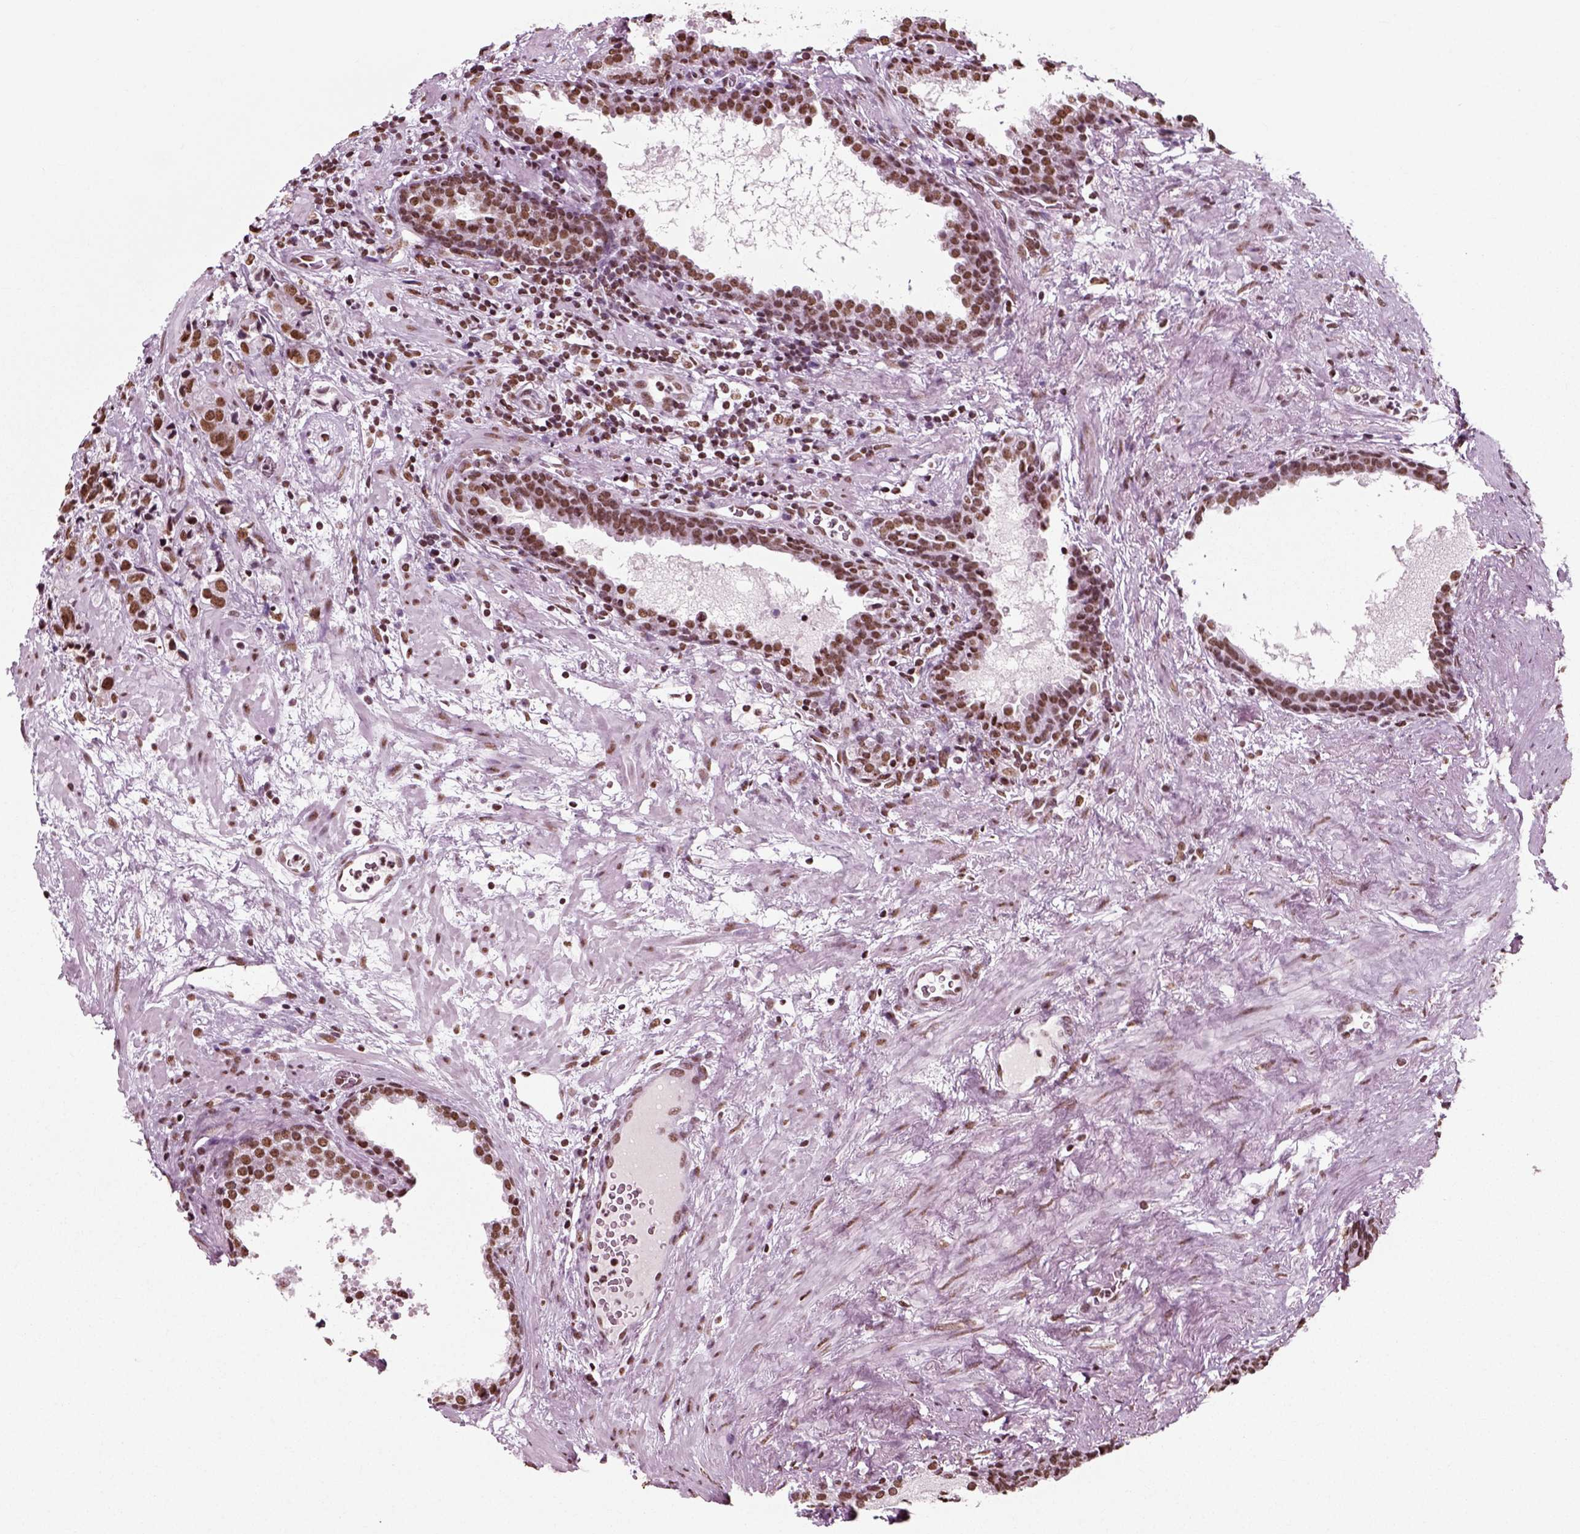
{"staining": {"intensity": "moderate", "quantity": ">75%", "location": "nuclear"}, "tissue": "prostate cancer", "cell_type": "Tumor cells", "image_type": "cancer", "snomed": [{"axis": "morphology", "description": "Adenocarcinoma, NOS"}, {"axis": "topography", "description": "Prostate and seminal vesicle, NOS"}], "caption": "Protein expression analysis of human prostate cancer (adenocarcinoma) reveals moderate nuclear staining in approximately >75% of tumor cells. The staining is performed using DAB brown chromogen to label protein expression. The nuclei are counter-stained blue using hematoxylin.", "gene": "POLR1H", "patient": {"sex": "male", "age": 63}}